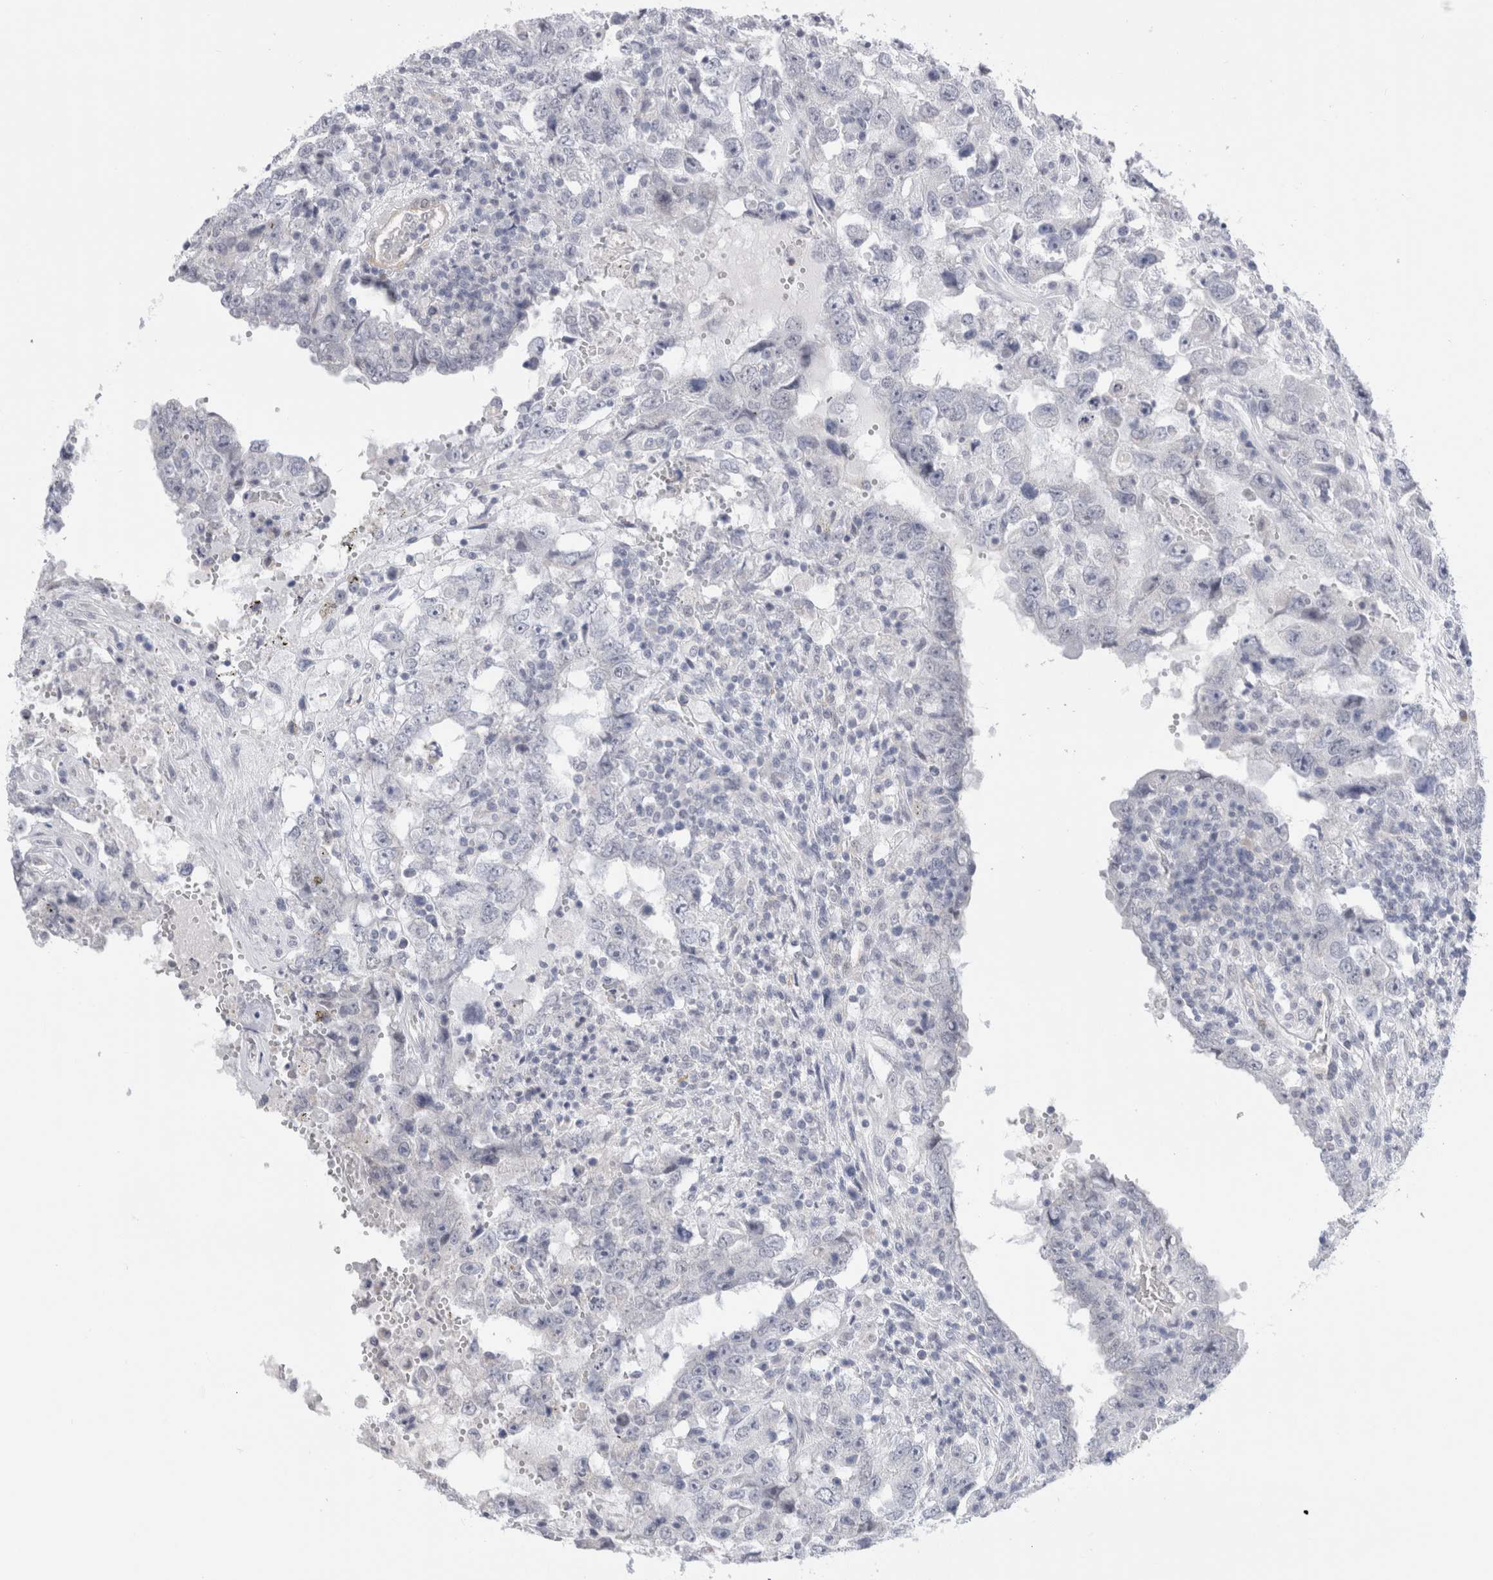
{"staining": {"intensity": "negative", "quantity": "none", "location": "none"}, "tissue": "testis cancer", "cell_type": "Tumor cells", "image_type": "cancer", "snomed": [{"axis": "morphology", "description": "Carcinoma, Embryonal, NOS"}, {"axis": "topography", "description": "Testis"}], "caption": "Testis embryonal carcinoma was stained to show a protein in brown. There is no significant staining in tumor cells. (DAB immunohistochemistry (IHC) visualized using brightfield microscopy, high magnification).", "gene": "SLC22A12", "patient": {"sex": "male", "age": 26}}